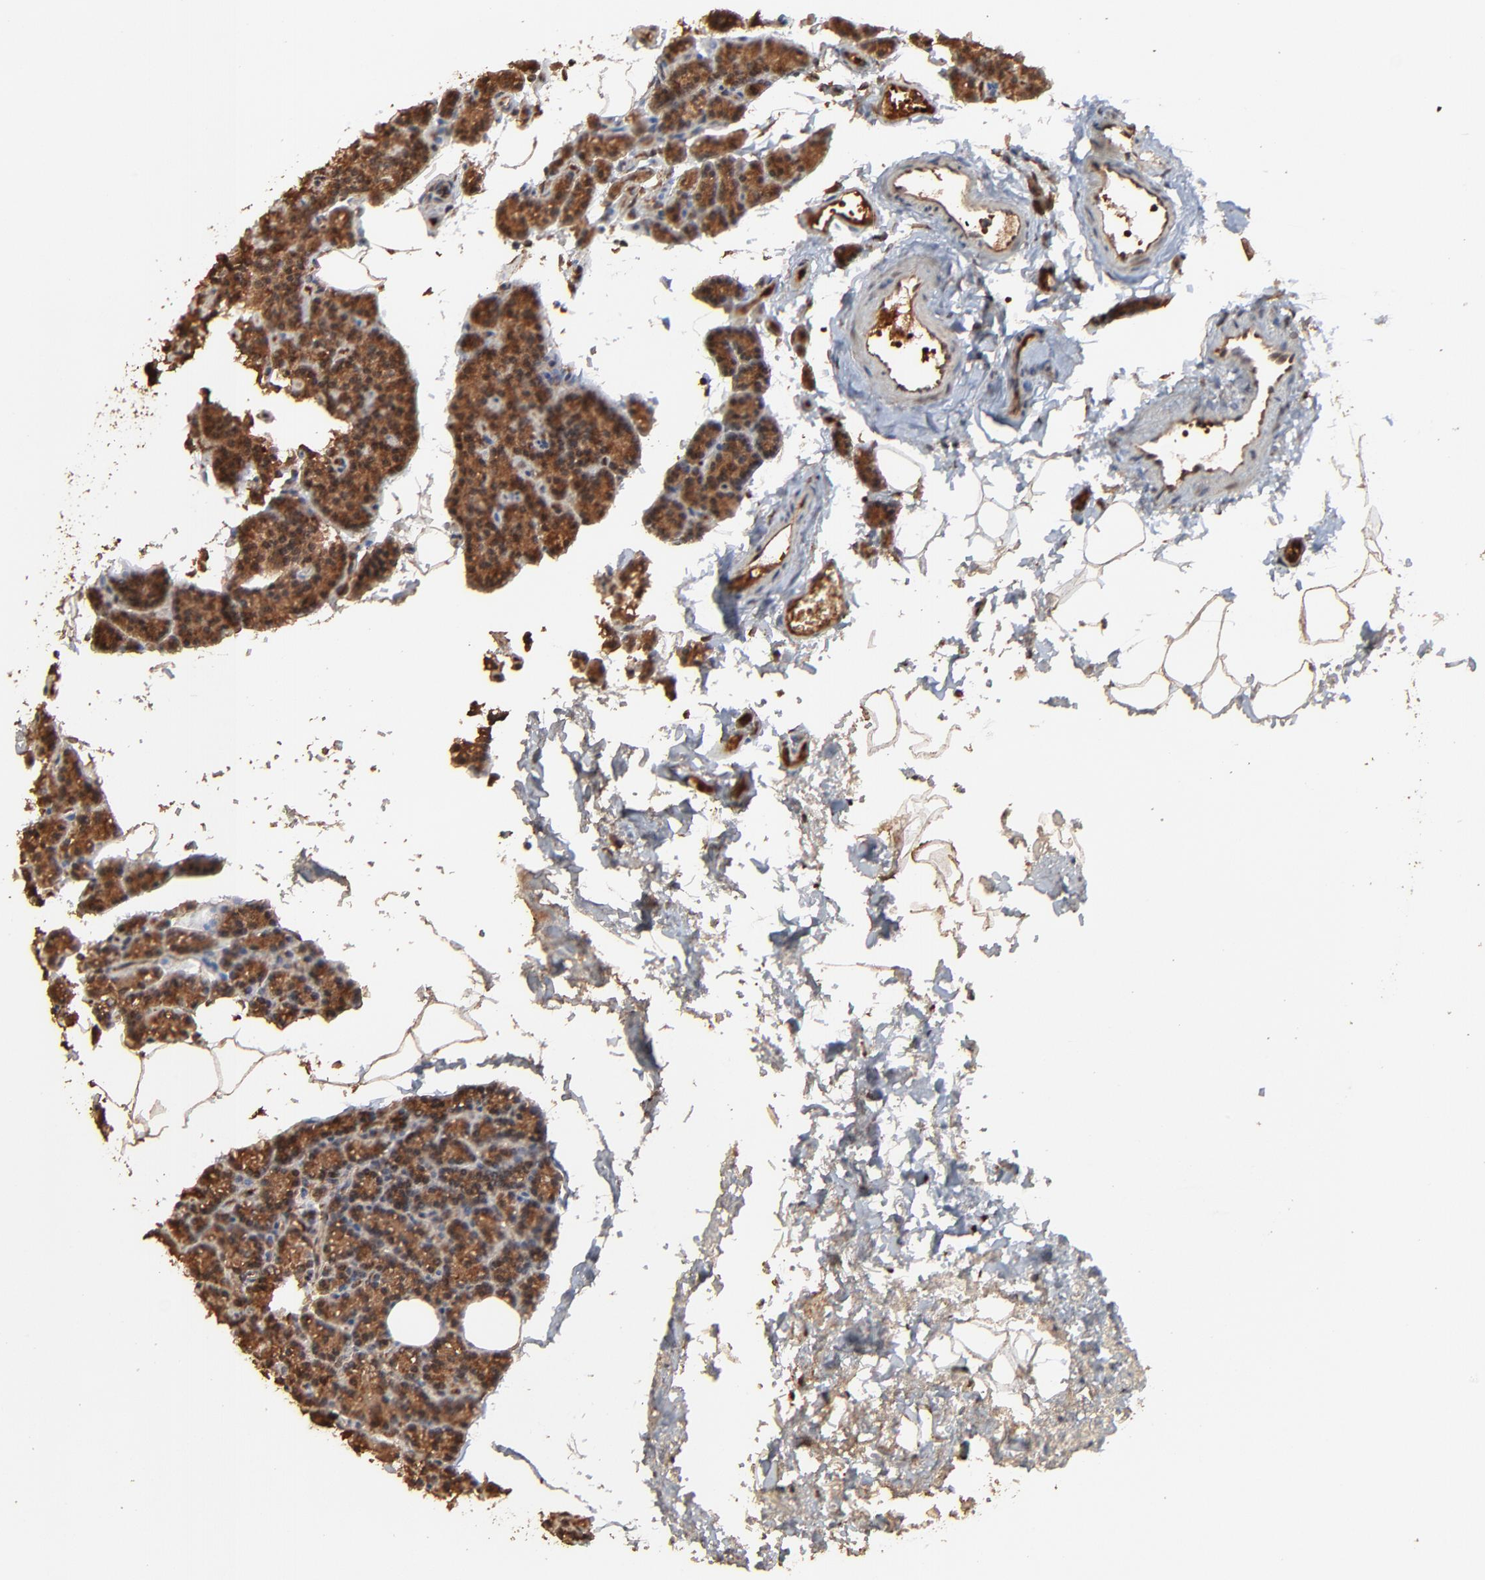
{"staining": {"intensity": "strong", "quantity": ">75%", "location": "cytoplasmic/membranous"}, "tissue": "parathyroid gland", "cell_type": "Glandular cells", "image_type": "normal", "snomed": [{"axis": "morphology", "description": "Normal tissue, NOS"}, {"axis": "topography", "description": "Parathyroid gland"}], "caption": "Strong cytoplasmic/membranous positivity is seen in about >75% of glandular cells in normal parathyroid gland. The staining is performed using DAB brown chromogen to label protein expression. The nuclei are counter-stained blue using hematoxylin.", "gene": "FAM227A", "patient": {"sex": "female", "age": 60}}